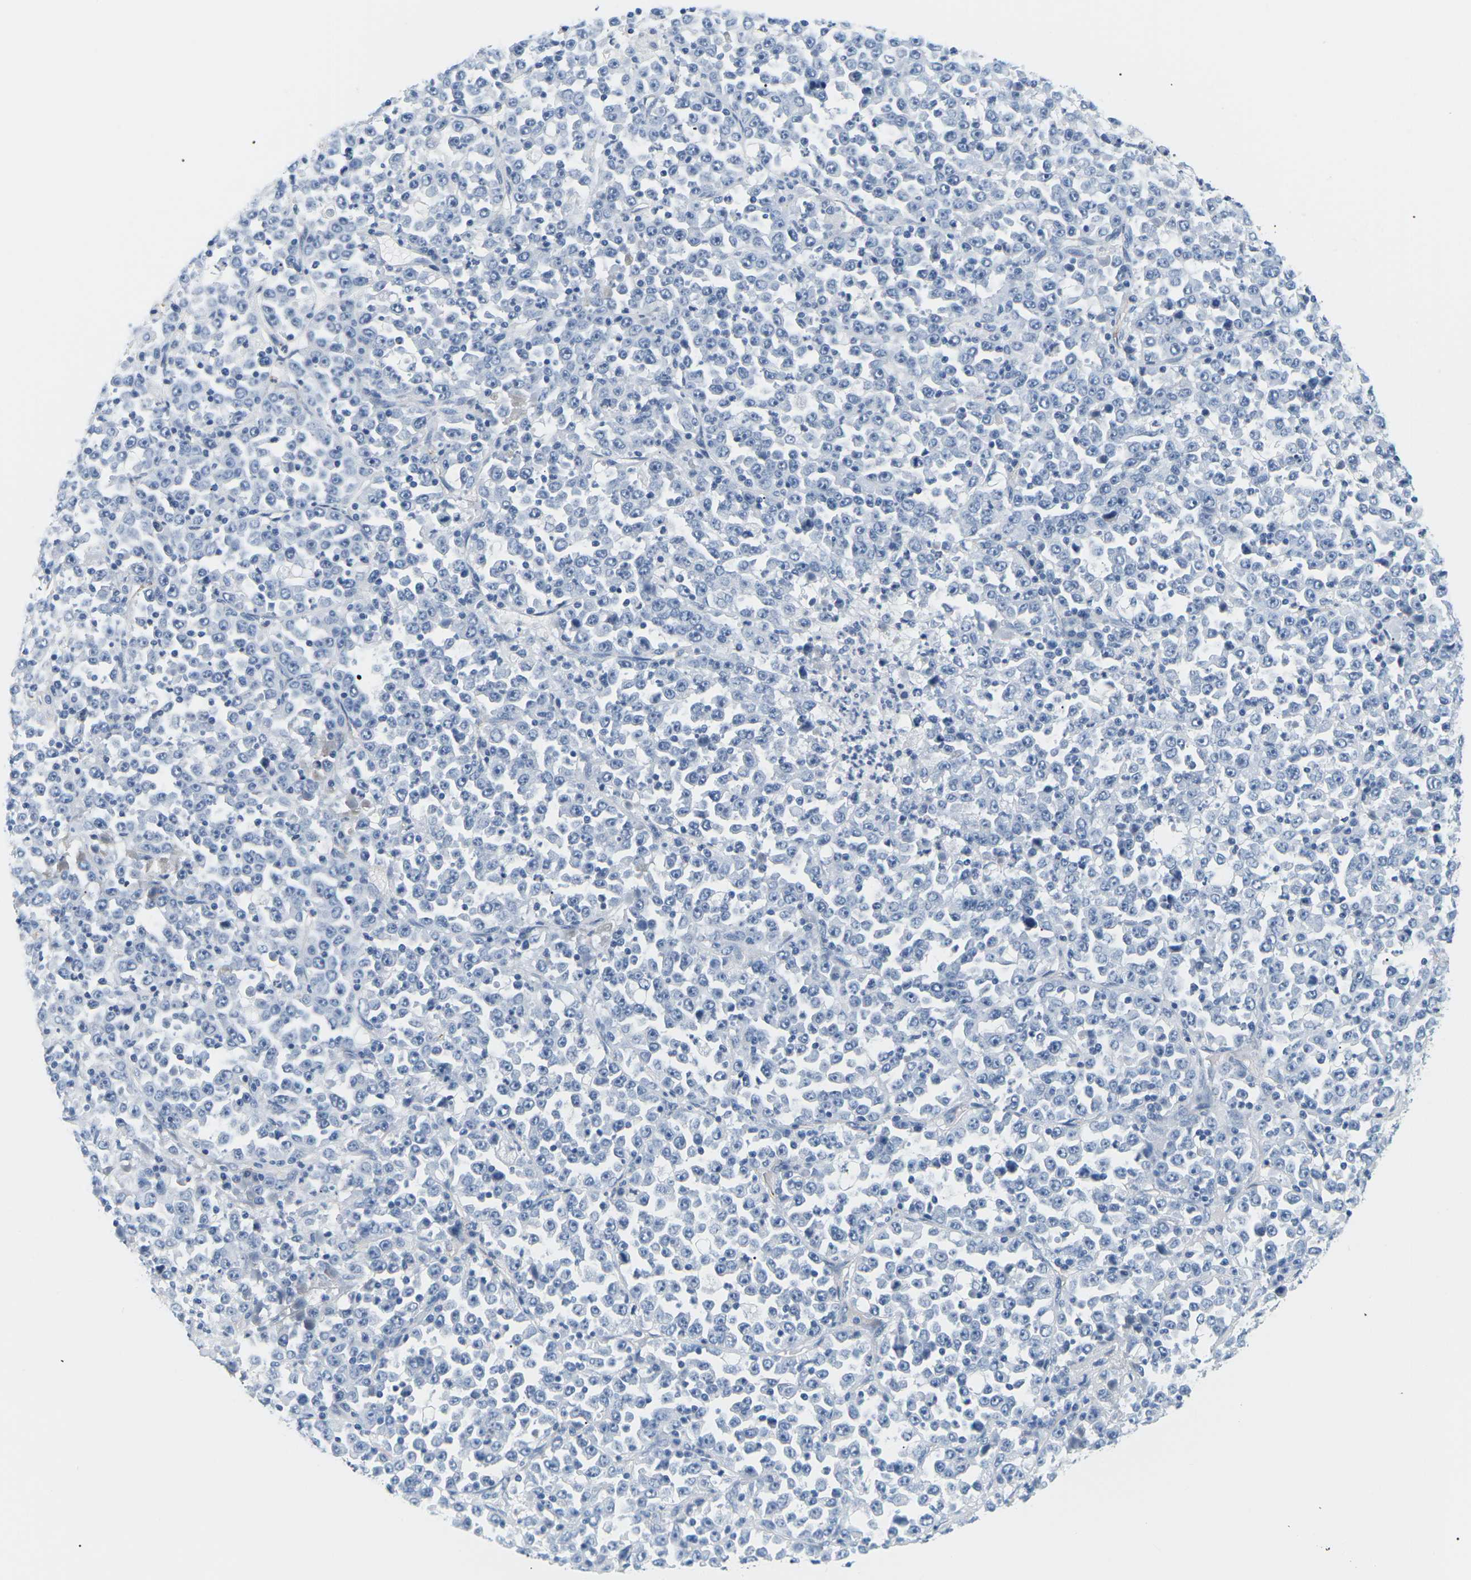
{"staining": {"intensity": "negative", "quantity": "none", "location": "none"}, "tissue": "stomach cancer", "cell_type": "Tumor cells", "image_type": "cancer", "snomed": [{"axis": "morphology", "description": "Normal tissue, NOS"}, {"axis": "morphology", "description": "Adenocarcinoma, NOS"}, {"axis": "topography", "description": "Stomach, upper"}, {"axis": "topography", "description": "Stomach"}], "caption": "Stomach cancer stained for a protein using immunohistochemistry (IHC) displays no positivity tumor cells.", "gene": "APOB", "patient": {"sex": "male", "age": 59}}